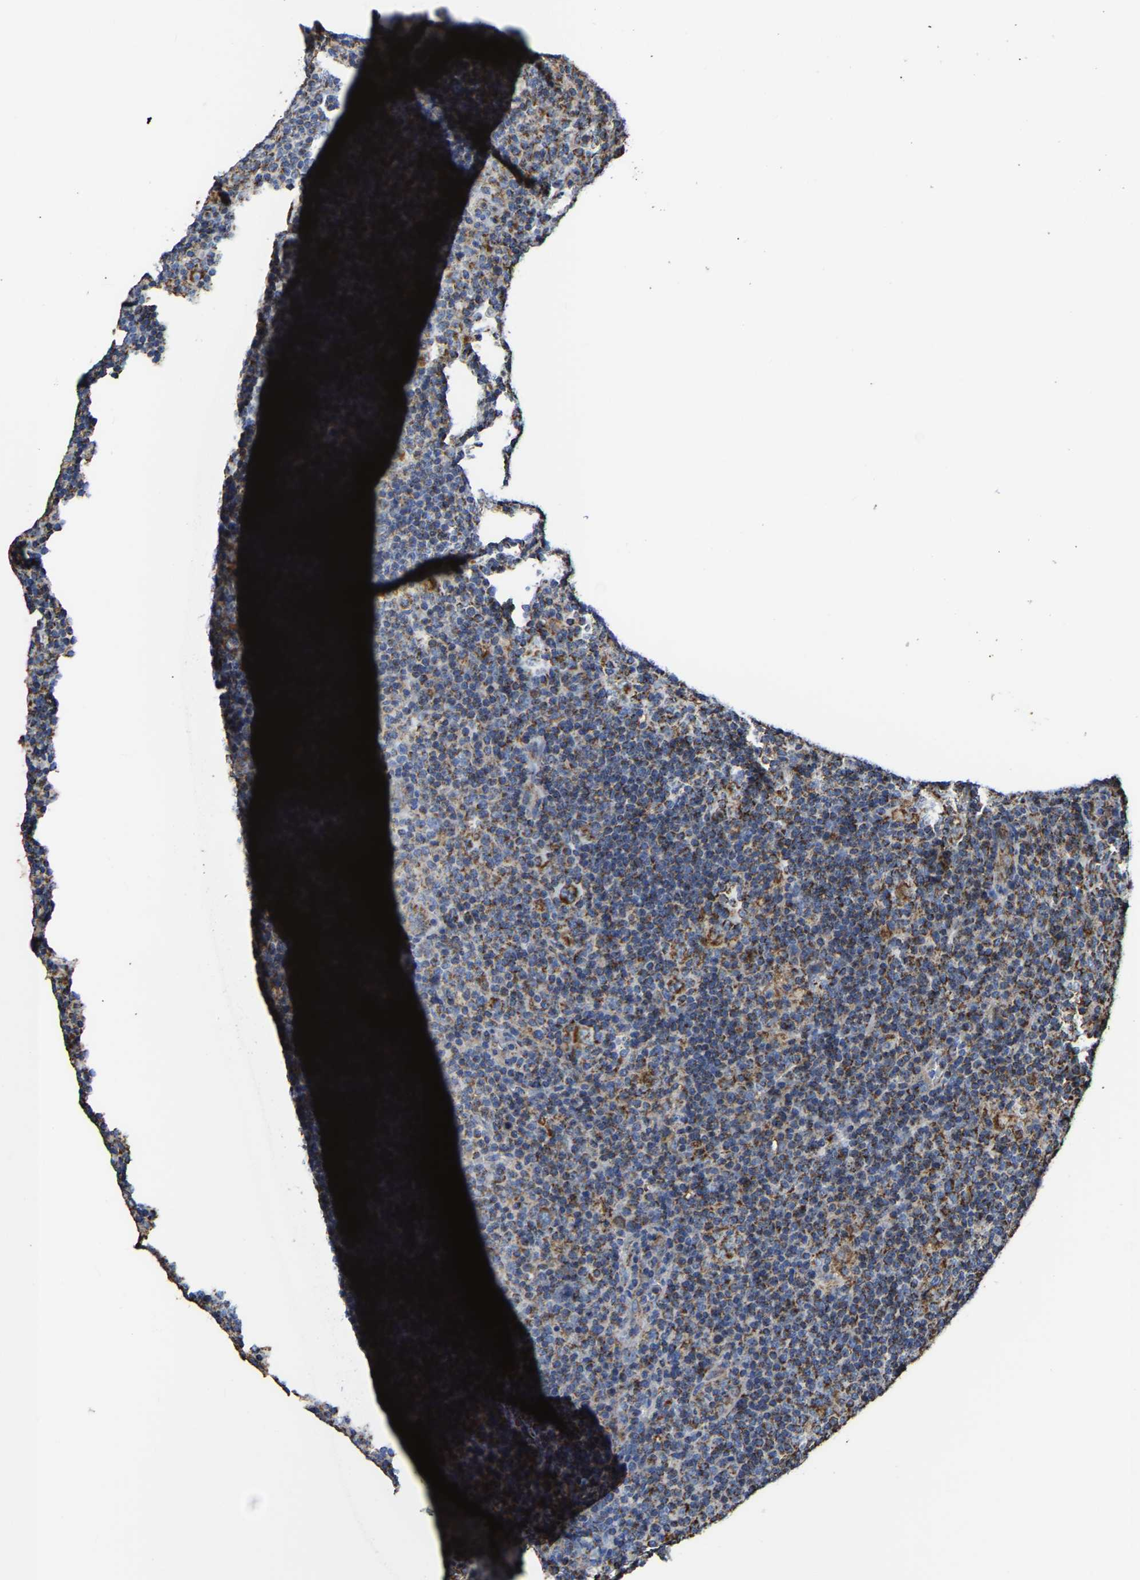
{"staining": {"intensity": "strong", "quantity": ">75%", "location": "cytoplasmic/membranous"}, "tissue": "lymphoma", "cell_type": "Tumor cells", "image_type": "cancer", "snomed": [{"axis": "morphology", "description": "Hodgkin's disease, NOS"}, {"axis": "topography", "description": "Lymph node"}], "caption": "Human lymphoma stained with a brown dye demonstrates strong cytoplasmic/membranous positive expression in approximately >75% of tumor cells.", "gene": "ETFA", "patient": {"sex": "female", "age": 57}}